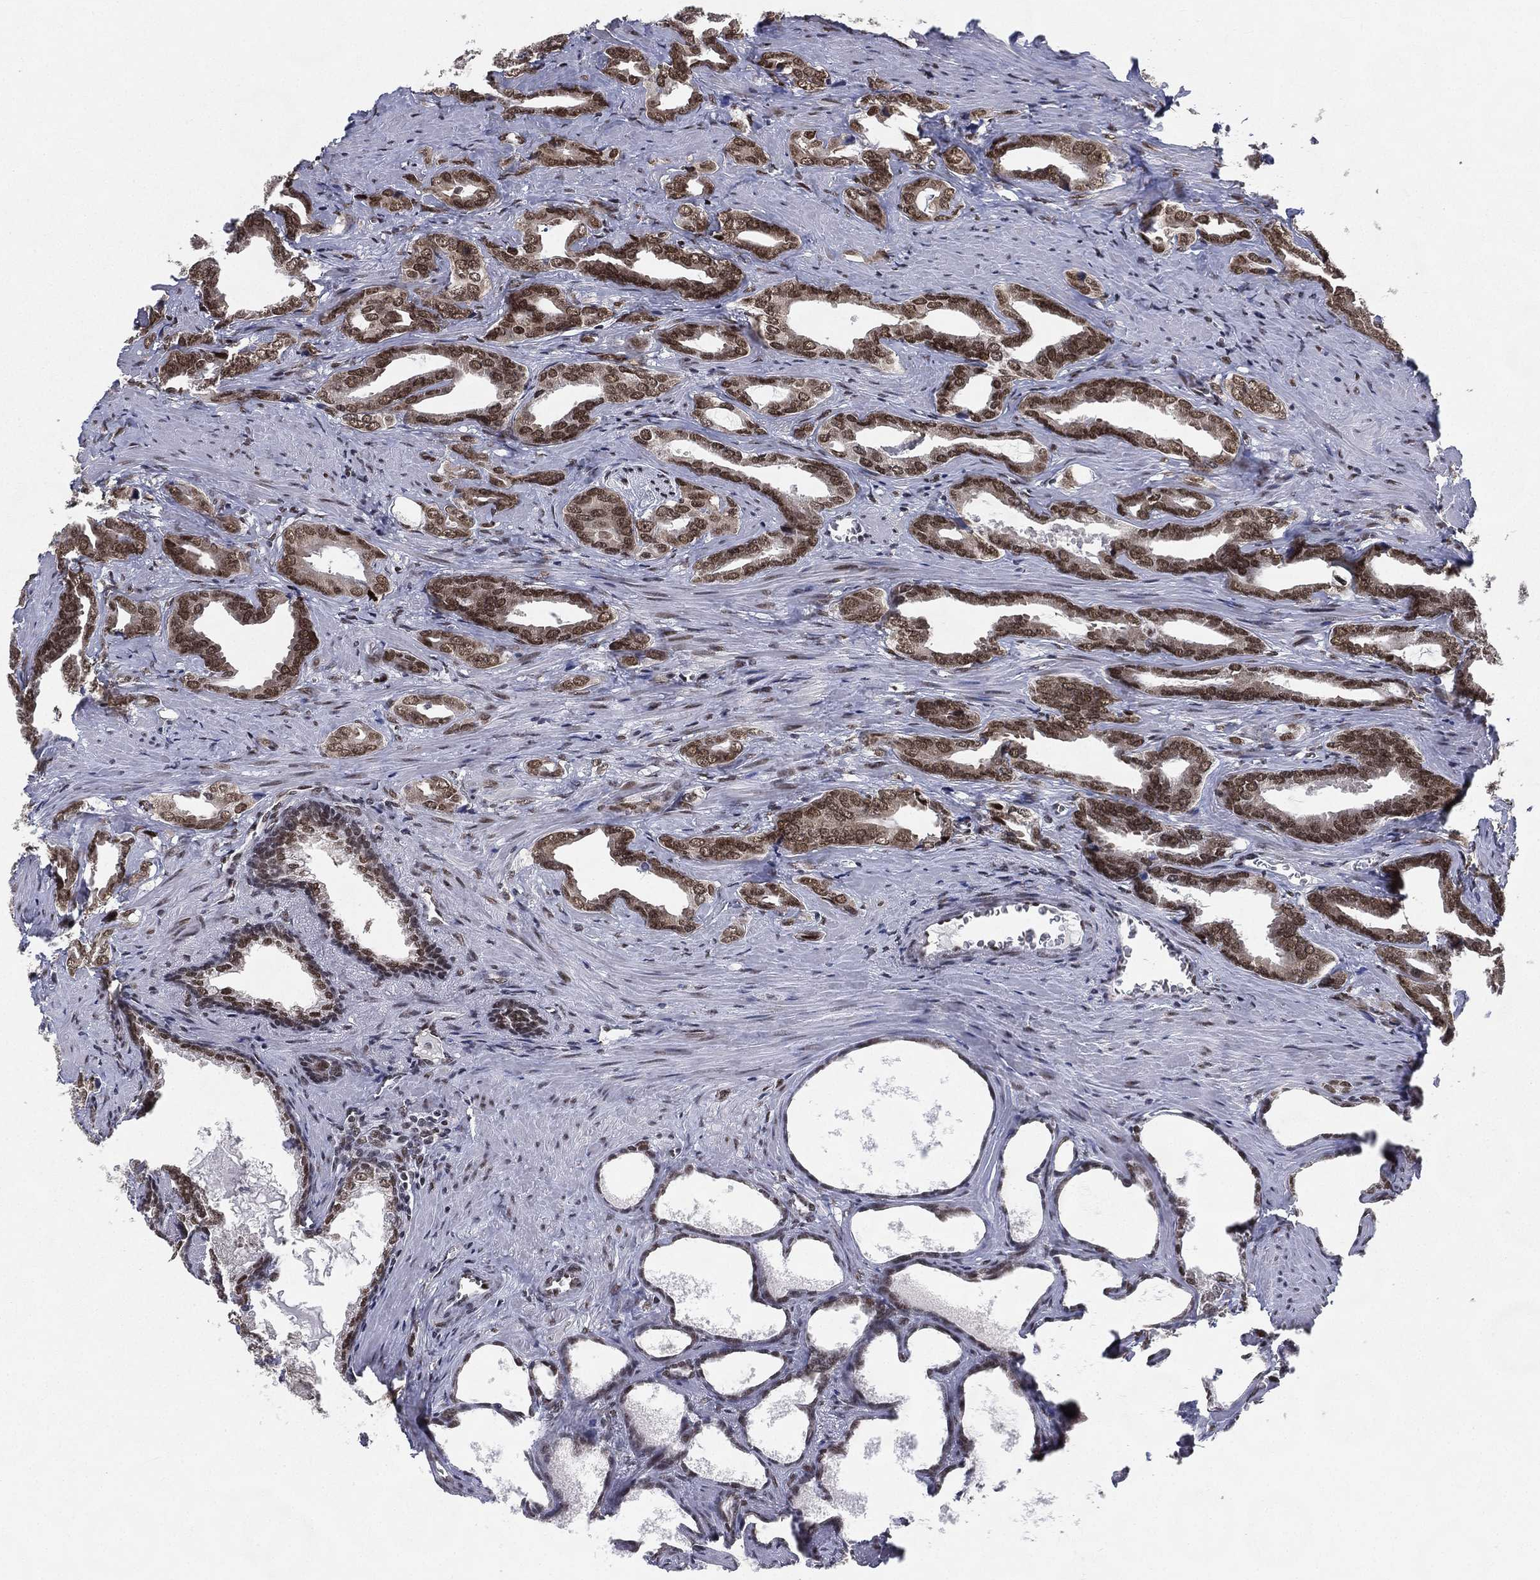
{"staining": {"intensity": "strong", "quantity": "25%-75%", "location": "nuclear"}, "tissue": "prostate cancer", "cell_type": "Tumor cells", "image_type": "cancer", "snomed": [{"axis": "morphology", "description": "Adenocarcinoma, NOS"}, {"axis": "topography", "description": "Prostate"}], "caption": "Immunohistochemical staining of human adenocarcinoma (prostate) exhibits high levels of strong nuclear protein positivity in approximately 25%-75% of tumor cells.", "gene": "FUBP3", "patient": {"sex": "male", "age": 66}}